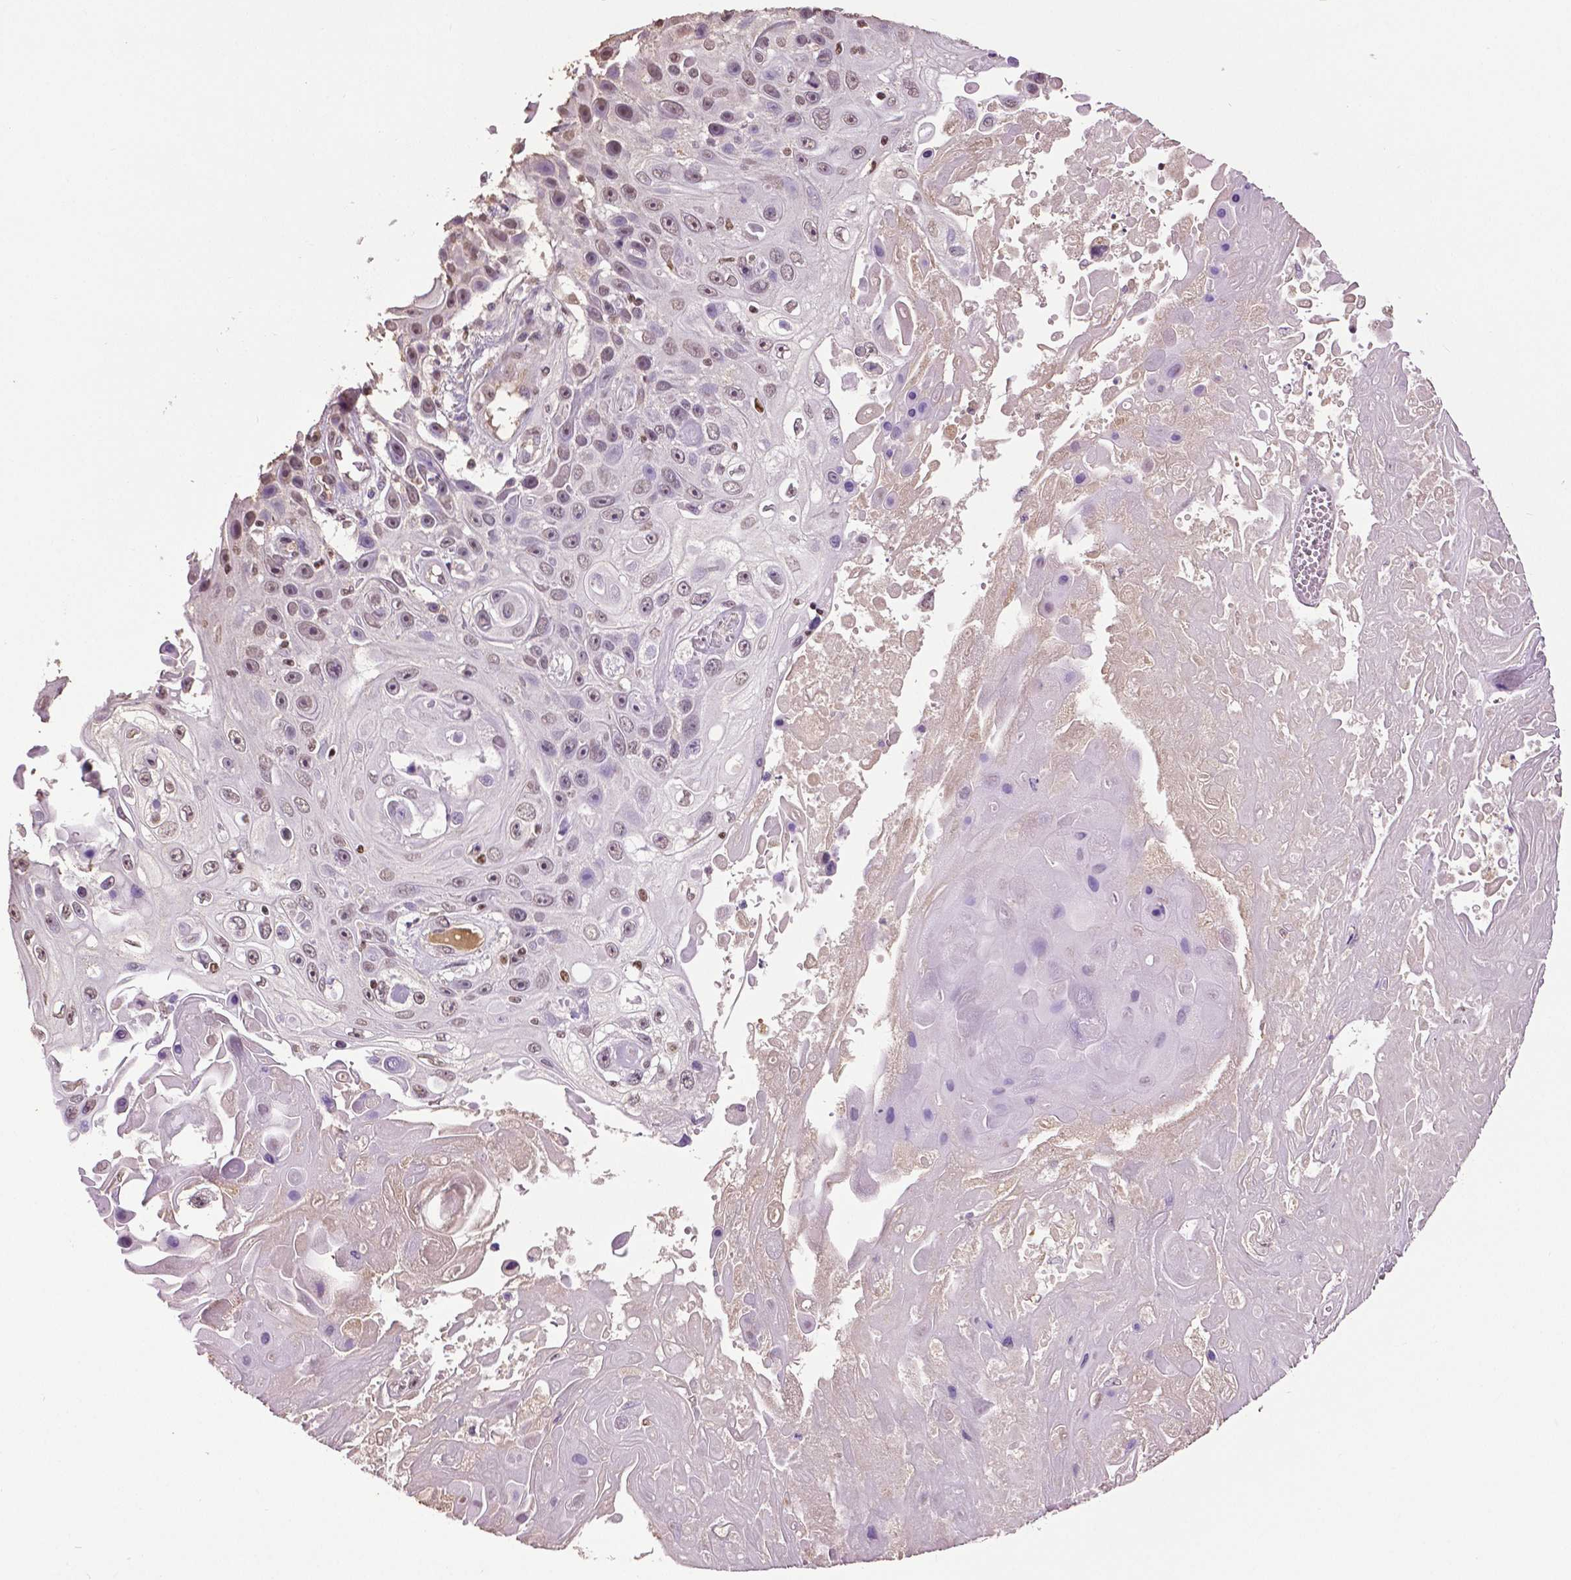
{"staining": {"intensity": "weak", "quantity": "<25%", "location": "nuclear"}, "tissue": "skin cancer", "cell_type": "Tumor cells", "image_type": "cancer", "snomed": [{"axis": "morphology", "description": "Squamous cell carcinoma, NOS"}, {"axis": "topography", "description": "Skin"}], "caption": "High magnification brightfield microscopy of skin cancer stained with DAB (3,3'-diaminobenzidine) (brown) and counterstained with hematoxylin (blue): tumor cells show no significant positivity.", "gene": "RUNX3", "patient": {"sex": "male", "age": 82}}